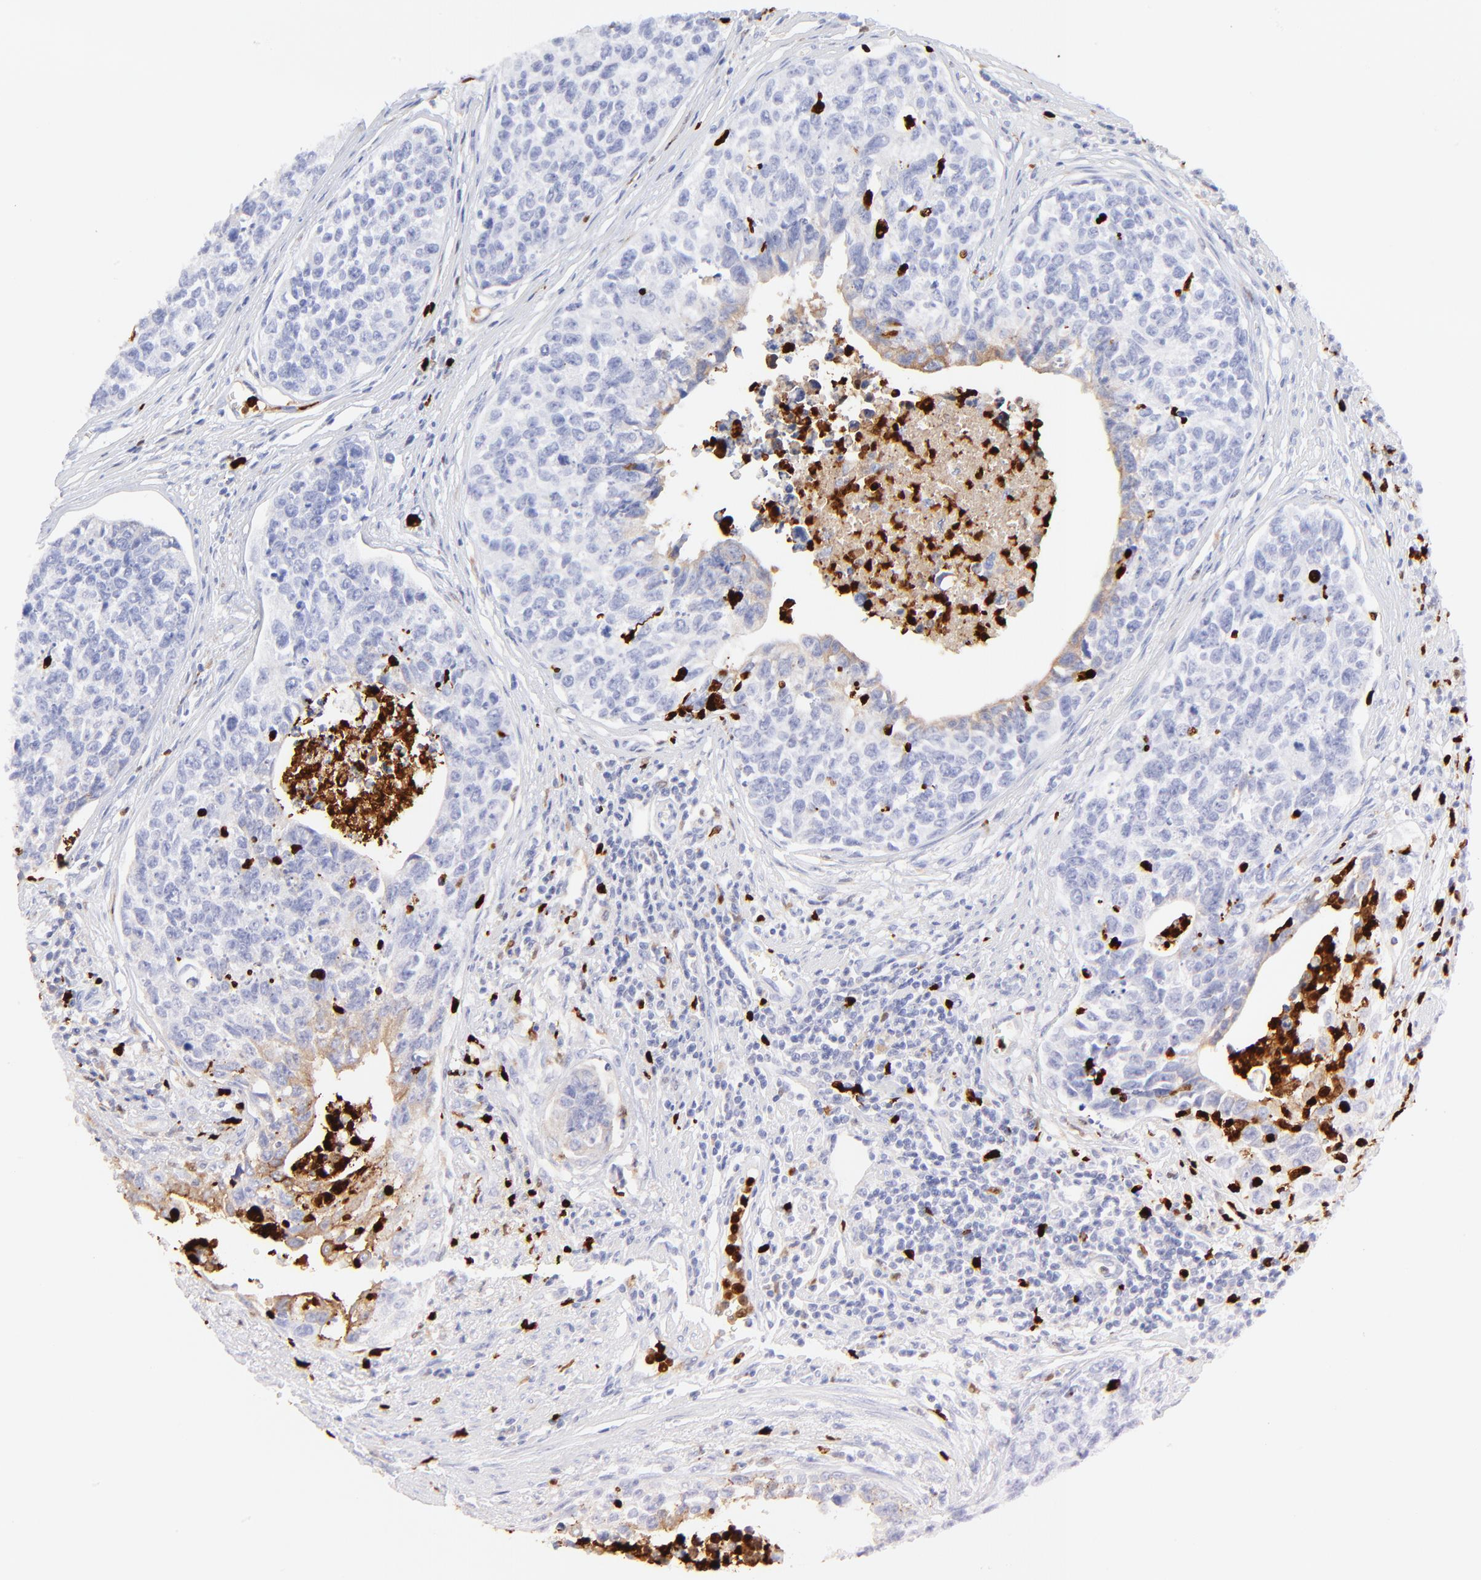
{"staining": {"intensity": "negative", "quantity": "none", "location": "none"}, "tissue": "urothelial cancer", "cell_type": "Tumor cells", "image_type": "cancer", "snomed": [{"axis": "morphology", "description": "Urothelial carcinoma, High grade"}, {"axis": "topography", "description": "Urinary bladder"}], "caption": "A histopathology image of urothelial cancer stained for a protein shows no brown staining in tumor cells. The staining was performed using DAB (3,3'-diaminobenzidine) to visualize the protein expression in brown, while the nuclei were stained in blue with hematoxylin (Magnification: 20x).", "gene": "S100A12", "patient": {"sex": "male", "age": 81}}